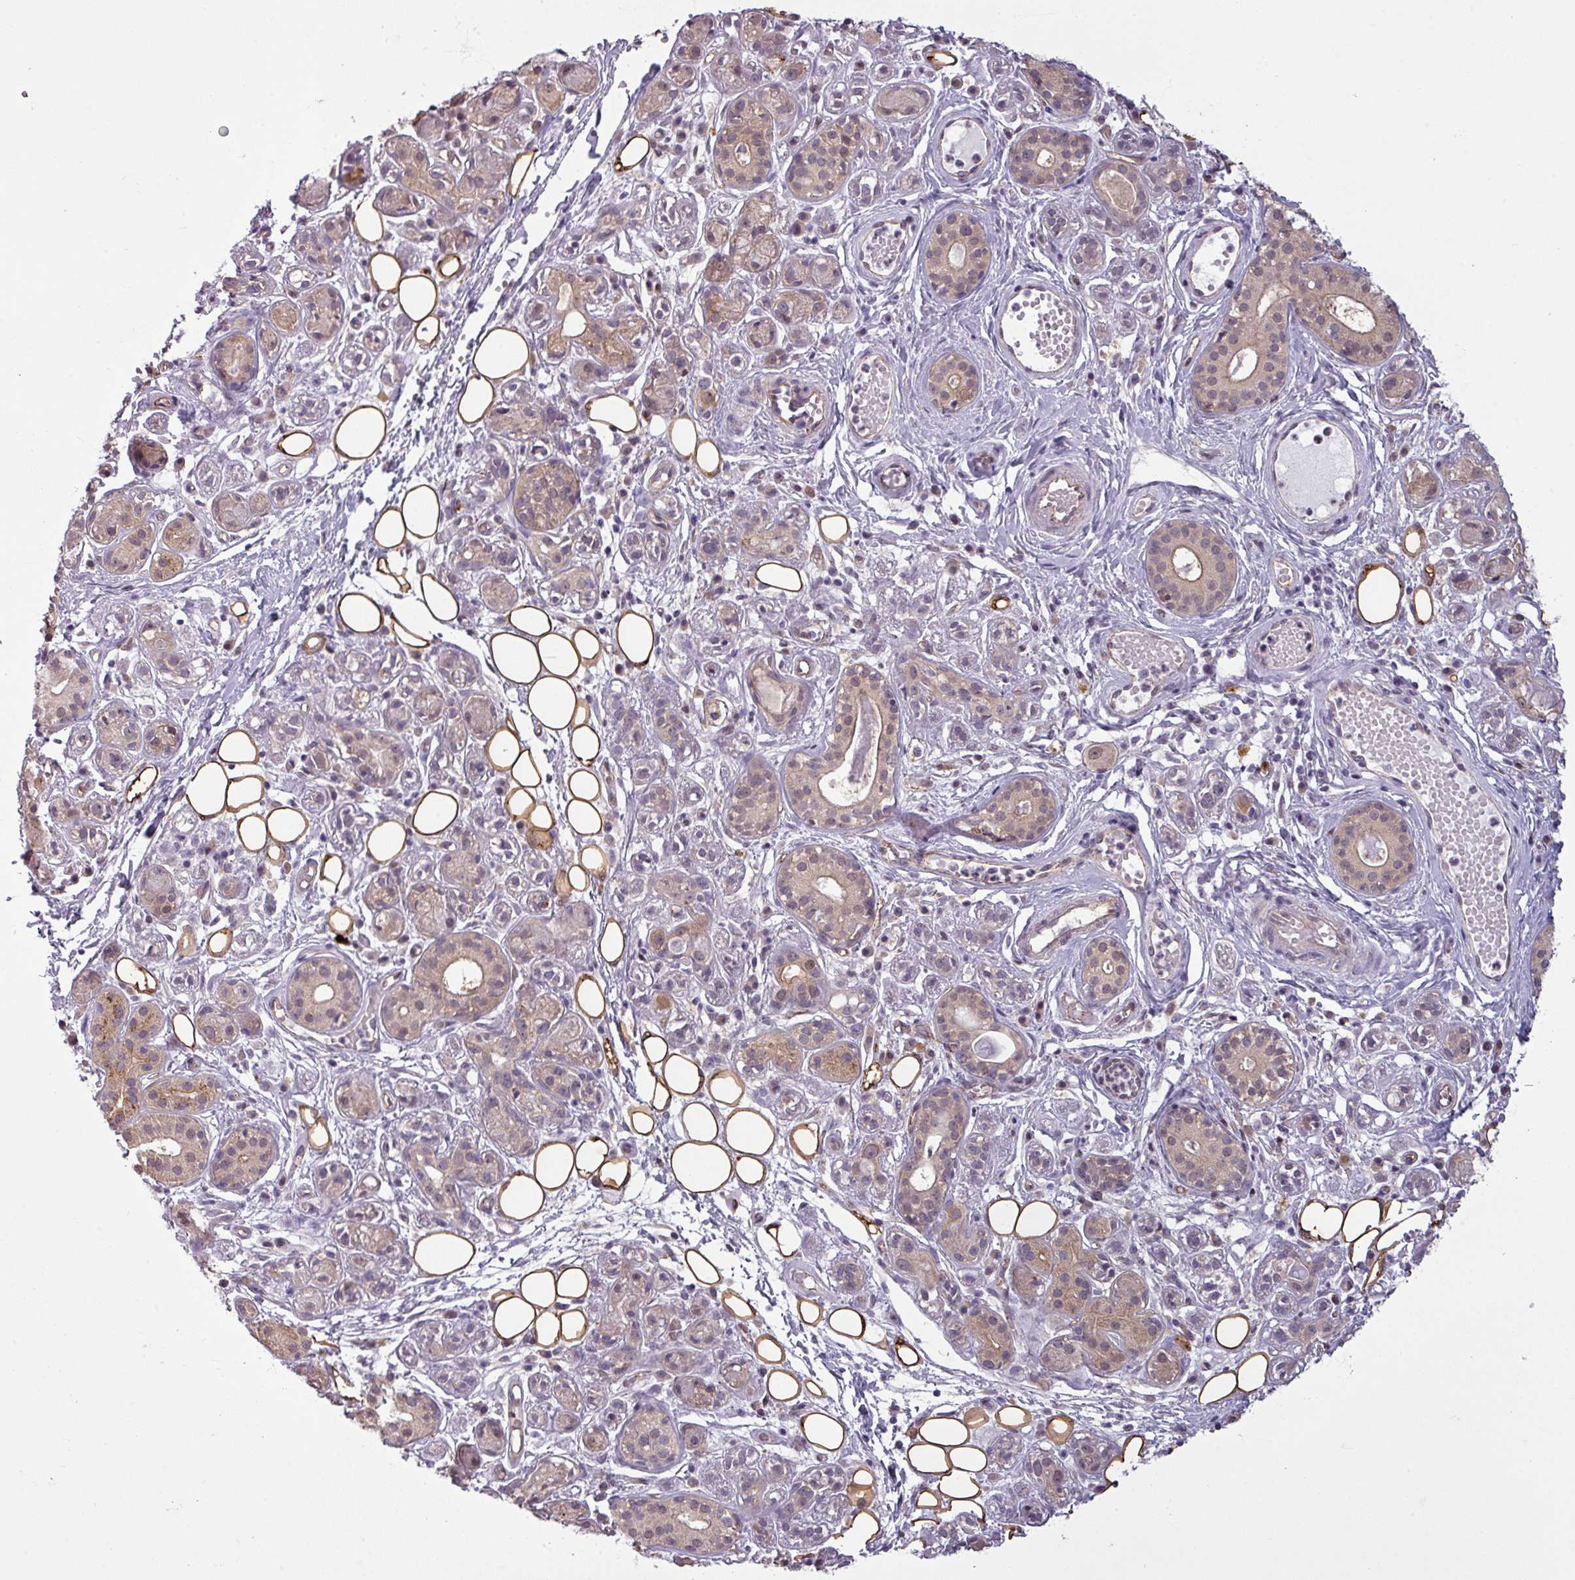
{"staining": {"intensity": "weak", "quantity": "25%-75%", "location": "cytoplasmic/membranous,nuclear"}, "tissue": "salivary gland", "cell_type": "Glandular cells", "image_type": "normal", "snomed": [{"axis": "morphology", "description": "Normal tissue, NOS"}, {"axis": "topography", "description": "Salivary gland"}], "caption": "Salivary gland stained for a protein (brown) shows weak cytoplasmic/membranous,nuclear positive staining in approximately 25%-75% of glandular cells.", "gene": "CCDC144A", "patient": {"sex": "male", "age": 54}}